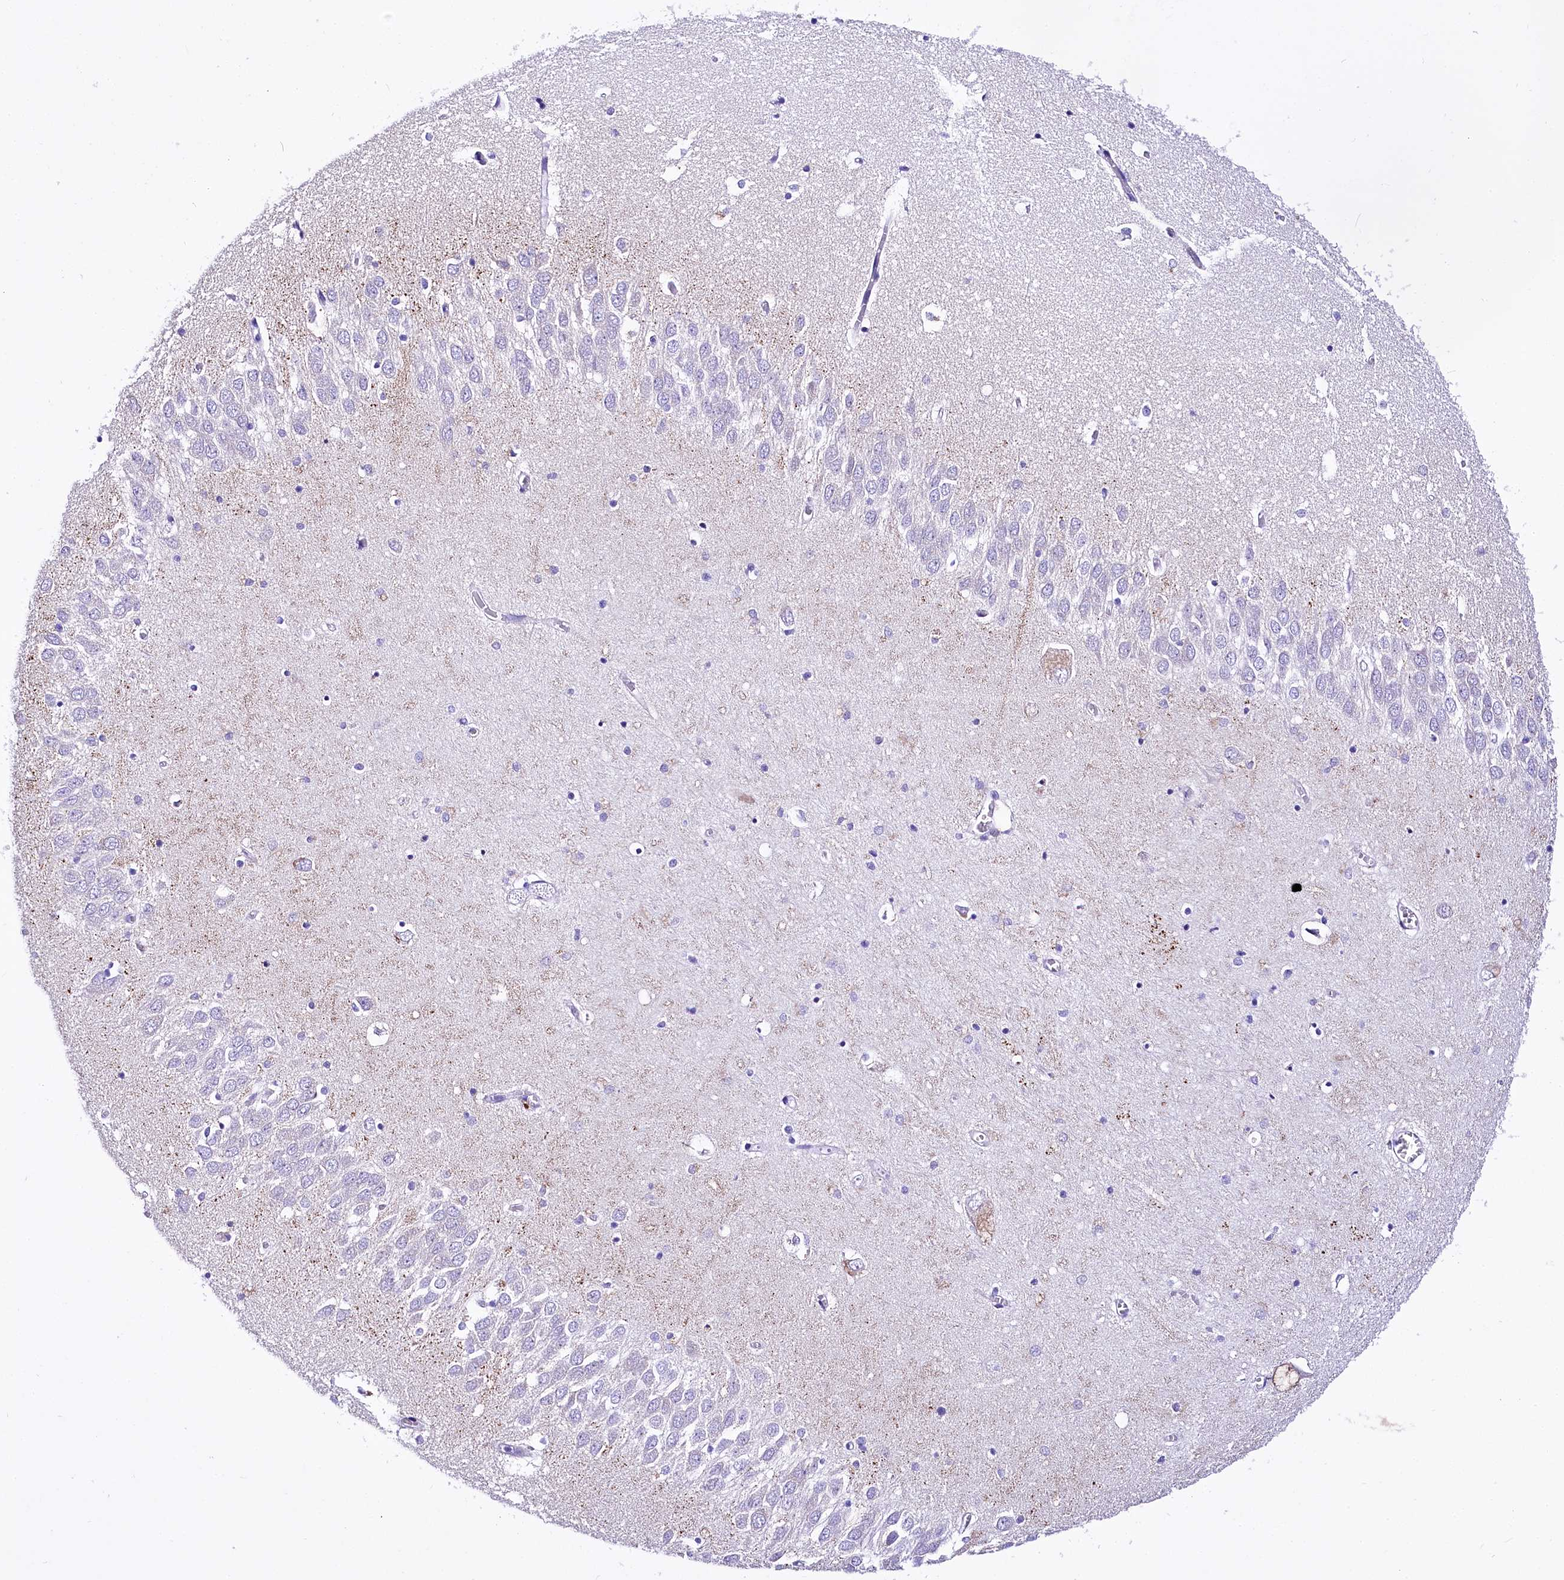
{"staining": {"intensity": "negative", "quantity": "none", "location": "none"}, "tissue": "hippocampus", "cell_type": "Glial cells", "image_type": "normal", "snomed": [{"axis": "morphology", "description": "Normal tissue, NOS"}, {"axis": "topography", "description": "Hippocampus"}], "caption": "Immunohistochemistry histopathology image of unremarkable hippocampus stained for a protein (brown), which displays no positivity in glial cells.", "gene": "A2ML1", "patient": {"sex": "male", "age": 70}}